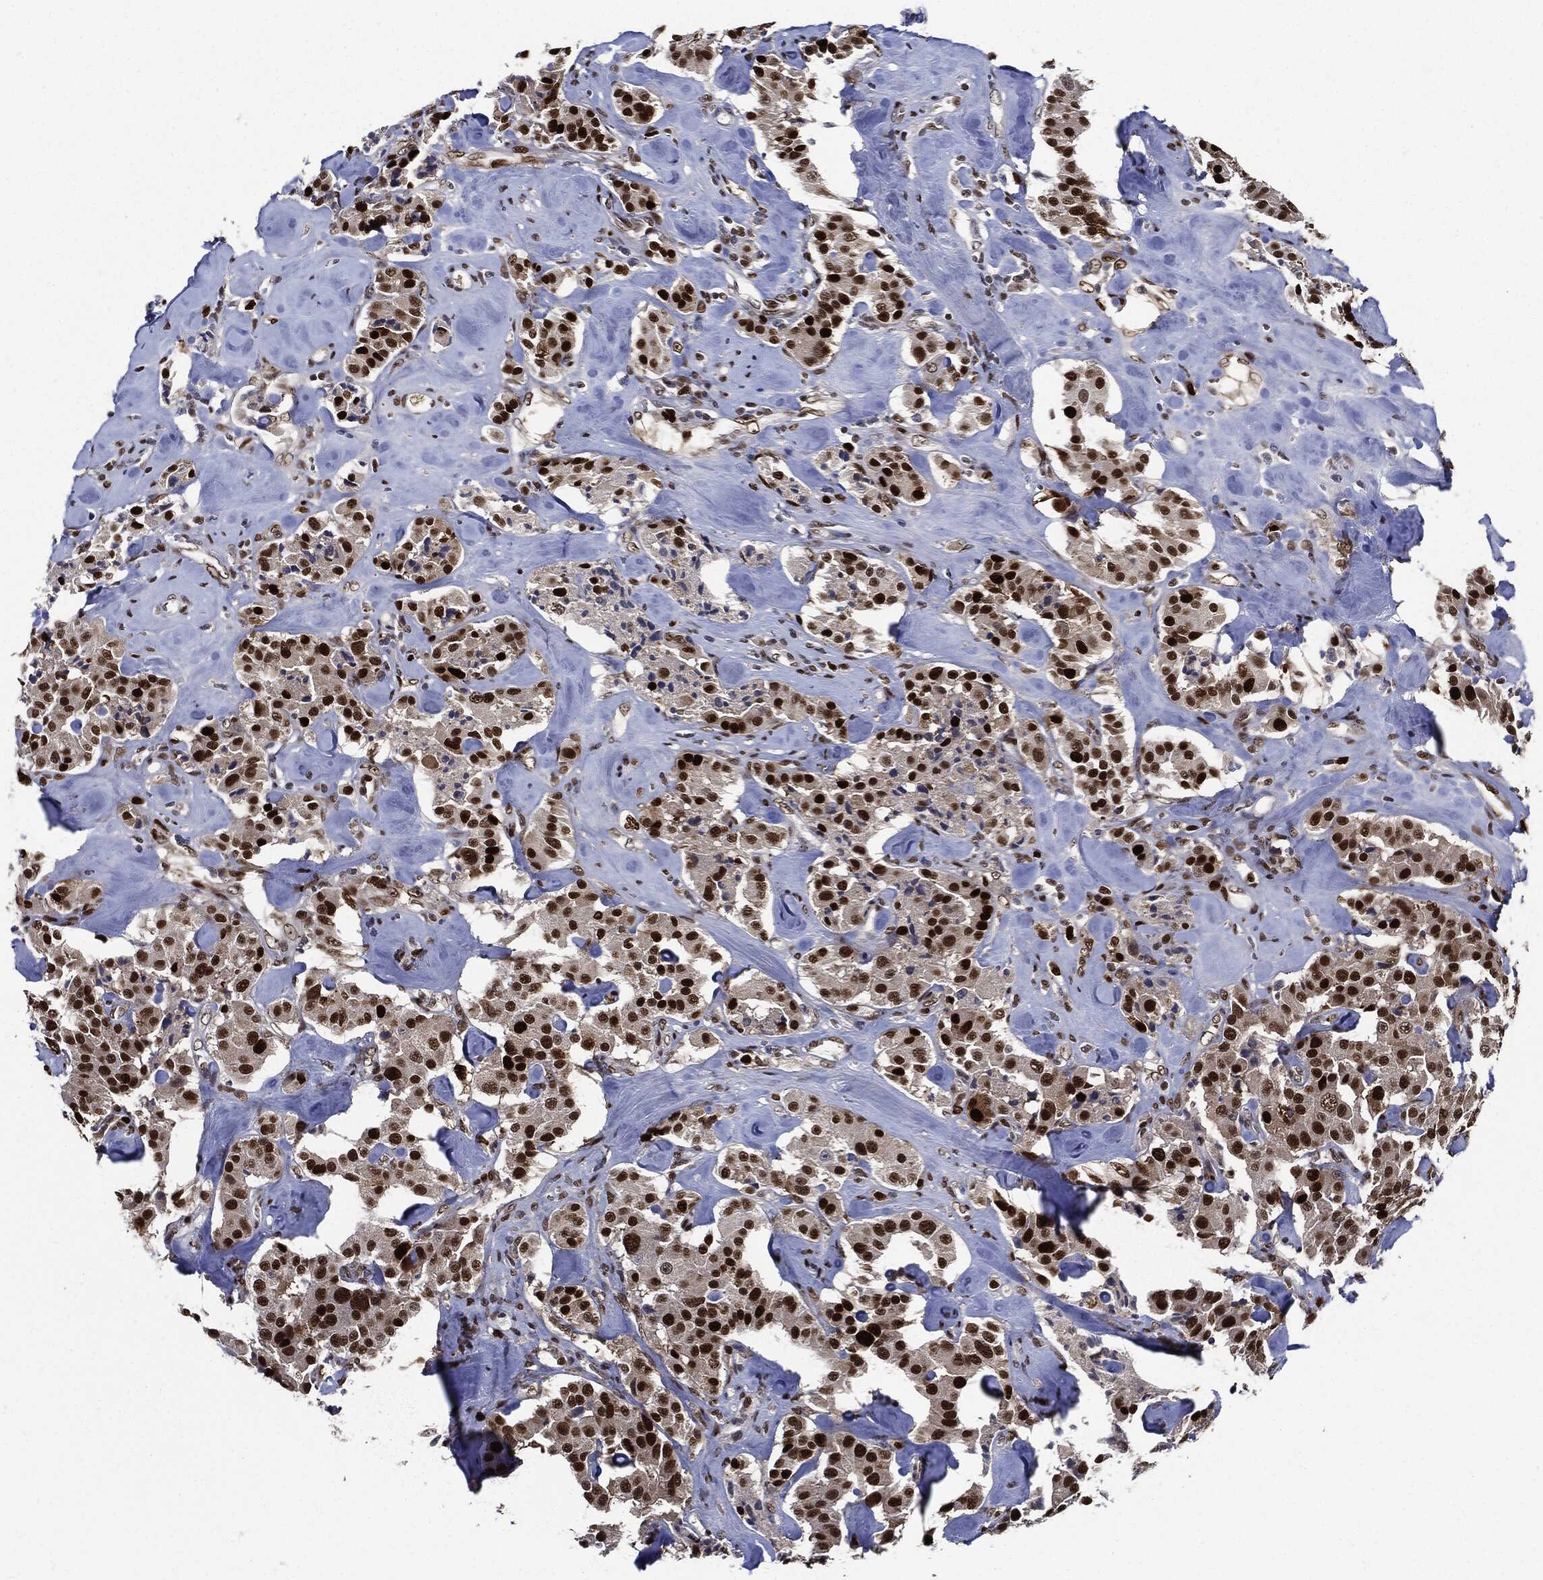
{"staining": {"intensity": "strong", "quantity": ">75%", "location": "nuclear"}, "tissue": "carcinoid", "cell_type": "Tumor cells", "image_type": "cancer", "snomed": [{"axis": "morphology", "description": "Carcinoid, malignant, NOS"}, {"axis": "topography", "description": "Pancreas"}], "caption": "IHC histopathology image of carcinoid (malignant) stained for a protein (brown), which shows high levels of strong nuclear positivity in approximately >75% of tumor cells.", "gene": "PCNA", "patient": {"sex": "male", "age": 41}}